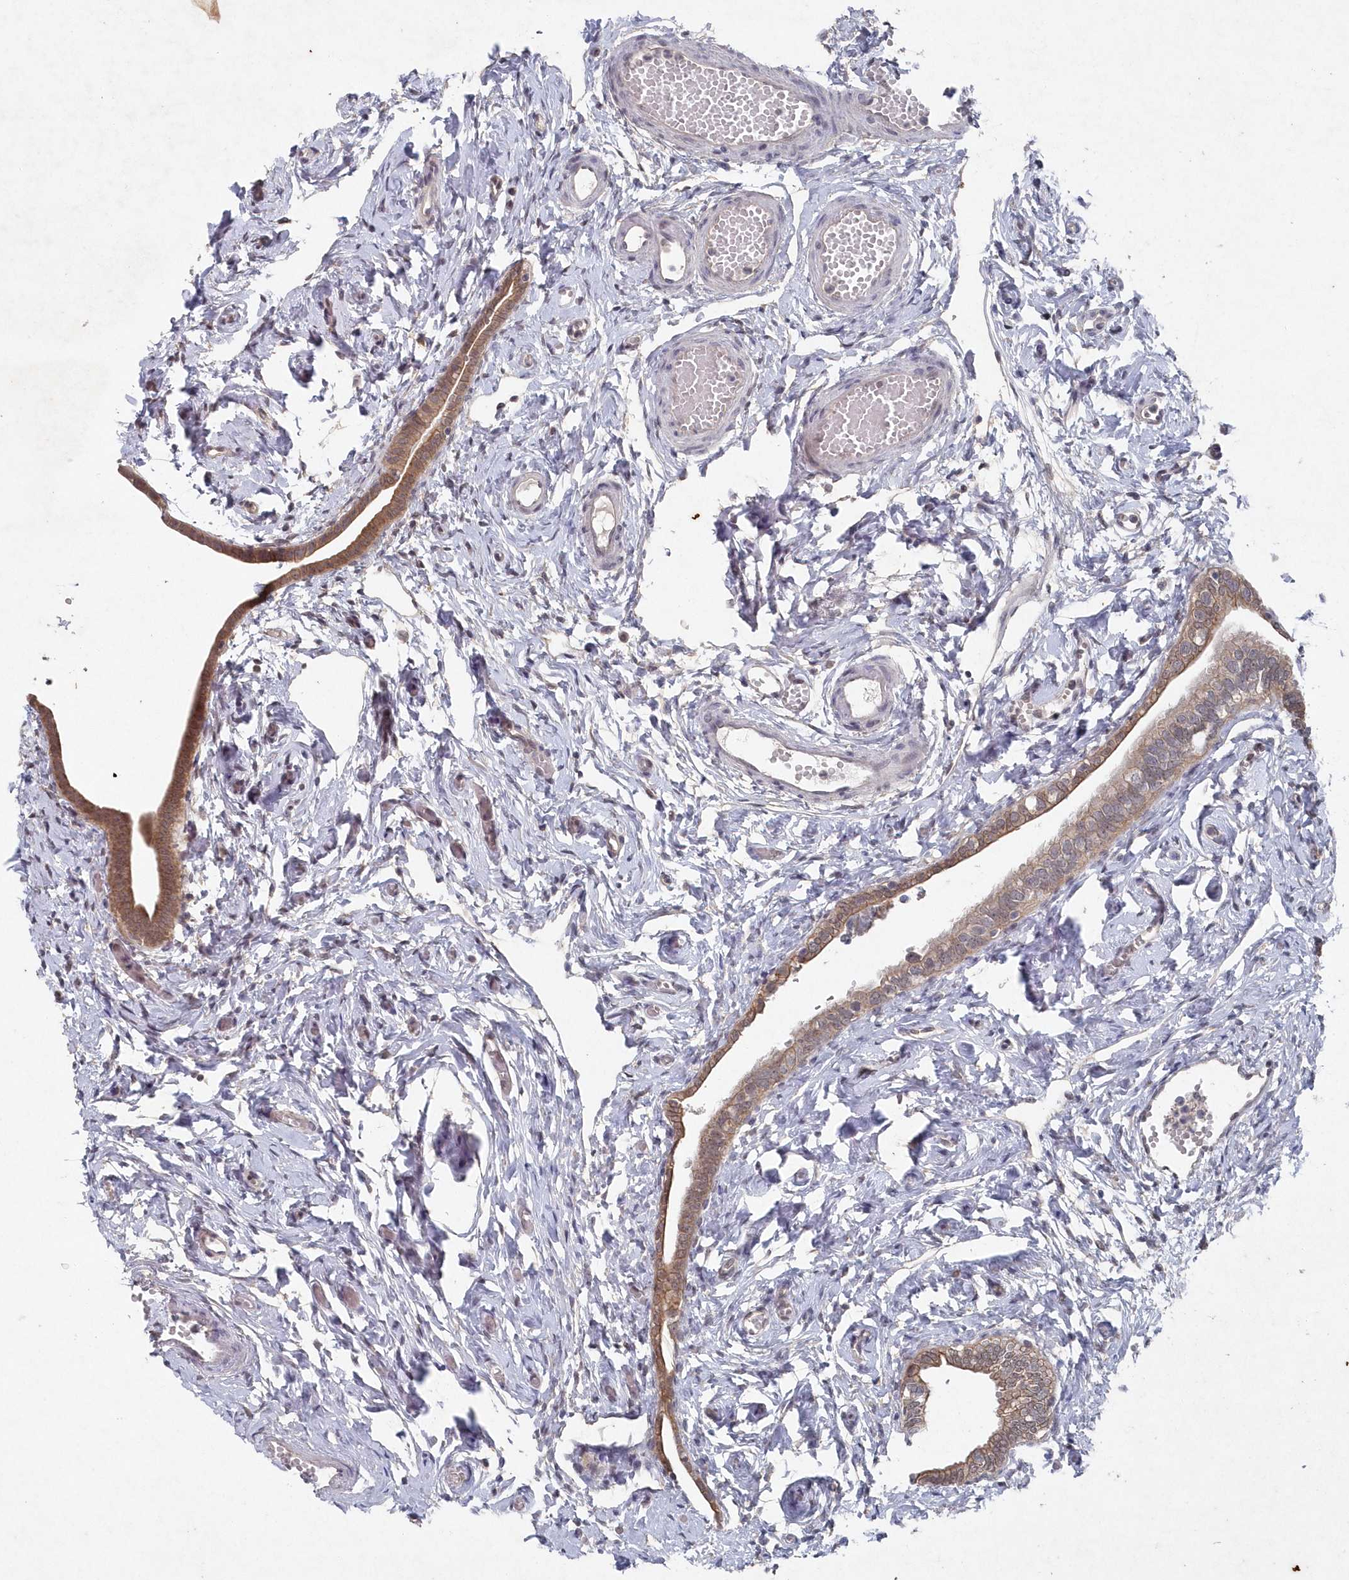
{"staining": {"intensity": "moderate", "quantity": ">75%", "location": "cytoplasmic/membranous"}, "tissue": "fallopian tube", "cell_type": "Glandular cells", "image_type": "normal", "snomed": [{"axis": "morphology", "description": "Normal tissue, NOS"}, {"axis": "topography", "description": "Fallopian tube"}], "caption": "DAB immunohistochemical staining of benign fallopian tube shows moderate cytoplasmic/membranous protein positivity in approximately >75% of glandular cells. The staining is performed using DAB (3,3'-diaminobenzidine) brown chromogen to label protein expression. The nuclei are counter-stained blue using hematoxylin.", "gene": "VSIG2", "patient": {"sex": "female", "age": 71}}